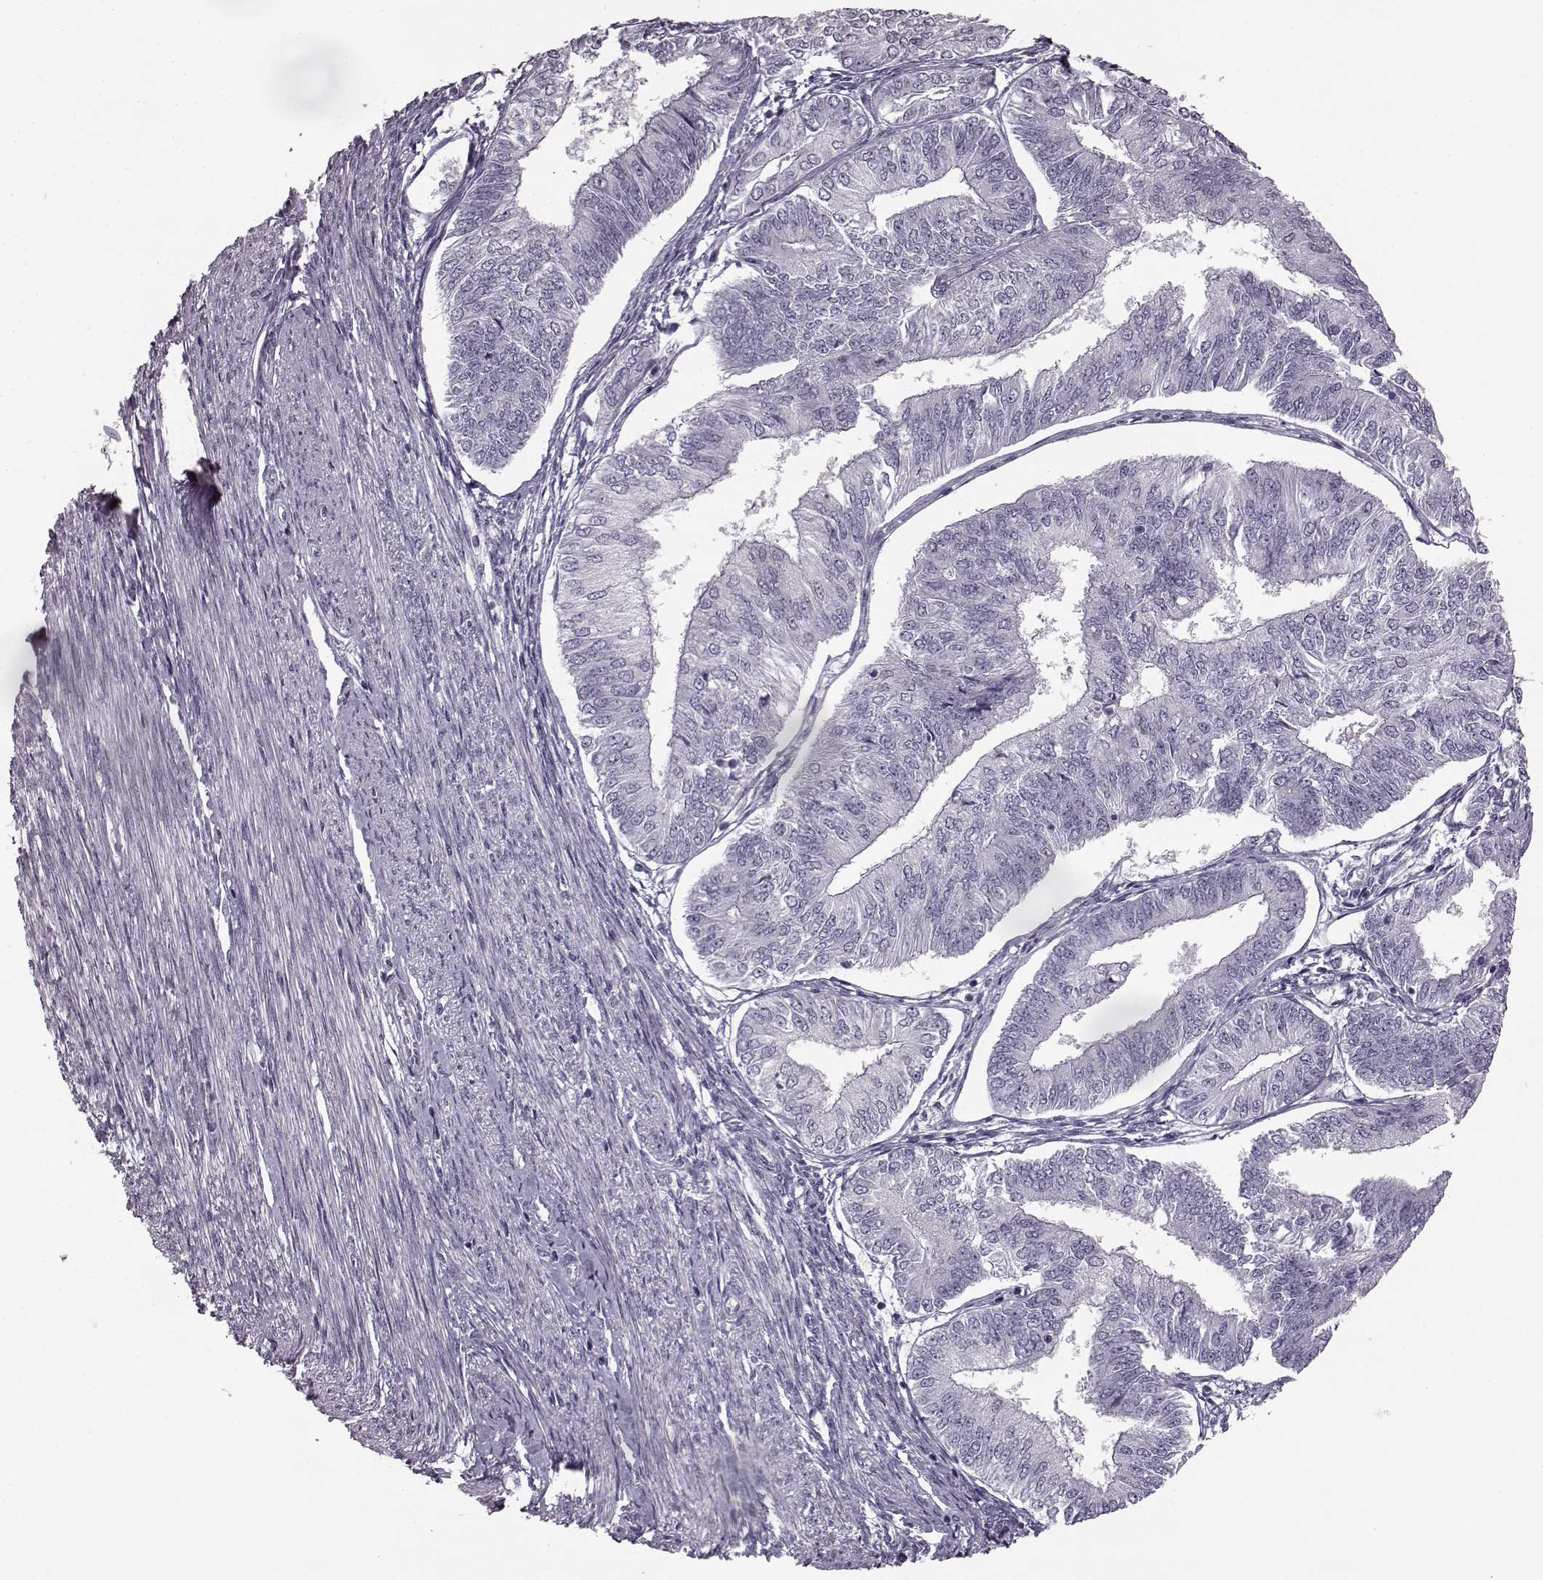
{"staining": {"intensity": "negative", "quantity": "none", "location": "none"}, "tissue": "endometrial cancer", "cell_type": "Tumor cells", "image_type": "cancer", "snomed": [{"axis": "morphology", "description": "Adenocarcinoma, NOS"}, {"axis": "topography", "description": "Endometrium"}], "caption": "DAB immunohistochemical staining of human endometrial adenocarcinoma demonstrates no significant positivity in tumor cells. (Stains: DAB immunohistochemistry (IHC) with hematoxylin counter stain, Microscopy: brightfield microscopy at high magnification).", "gene": "SEMG2", "patient": {"sex": "female", "age": 58}}